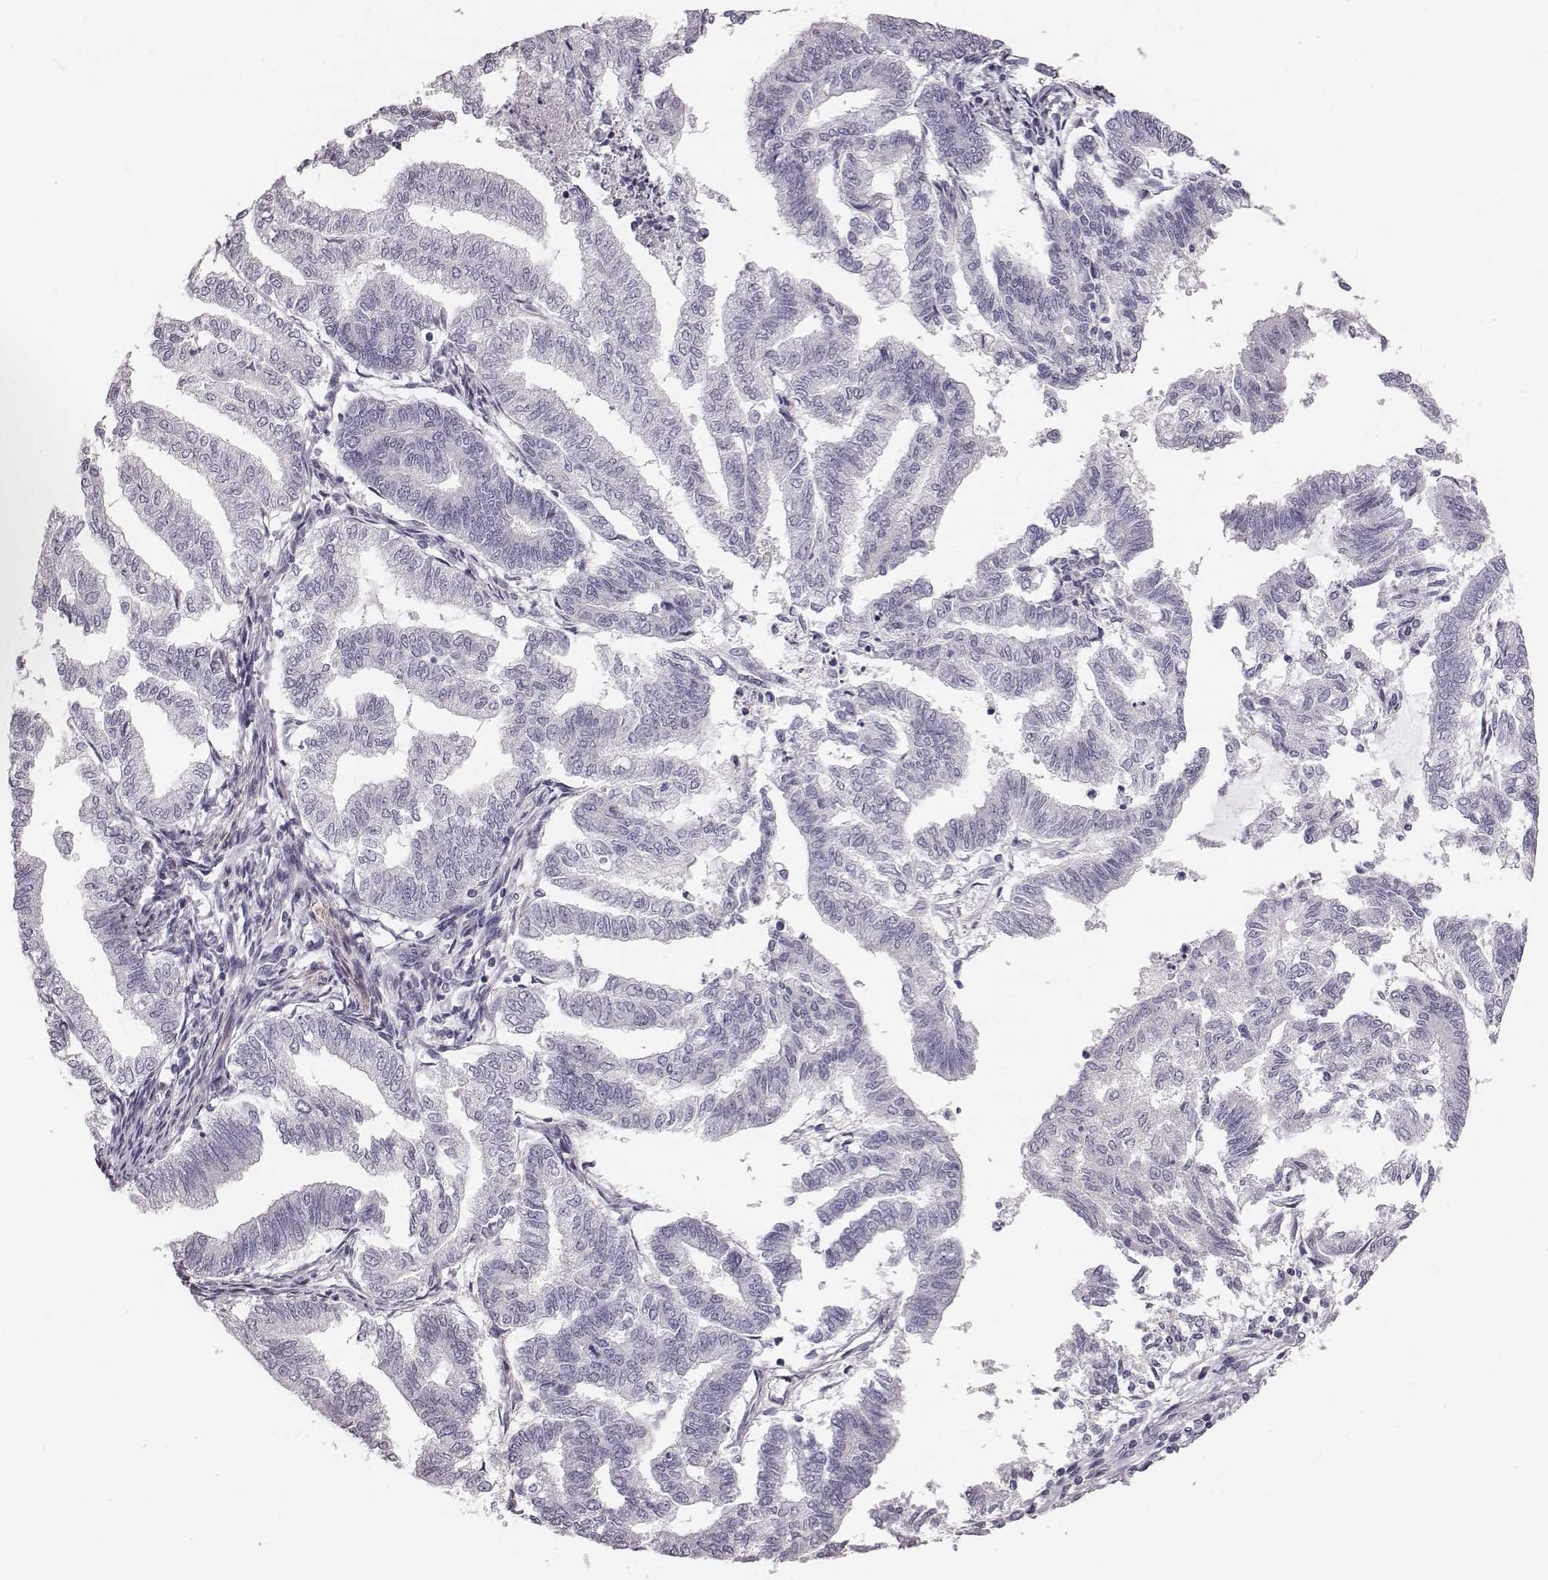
{"staining": {"intensity": "negative", "quantity": "none", "location": "none"}, "tissue": "endometrial cancer", "cell_type": "Tumor cells", "image_type": "cancer", "snomed": [{"axis": "morphology", "description": "Adenocarcinoma, NOS"}, {"axis": "topography", "description": "Endometrium"}], "caption": "This is an IHC micrograph of human adenocarcinoma (endometrial). There is no expression in tumor cells.", "gene": "CRISP1", "patient": {"sex": "female", "age": 79}}